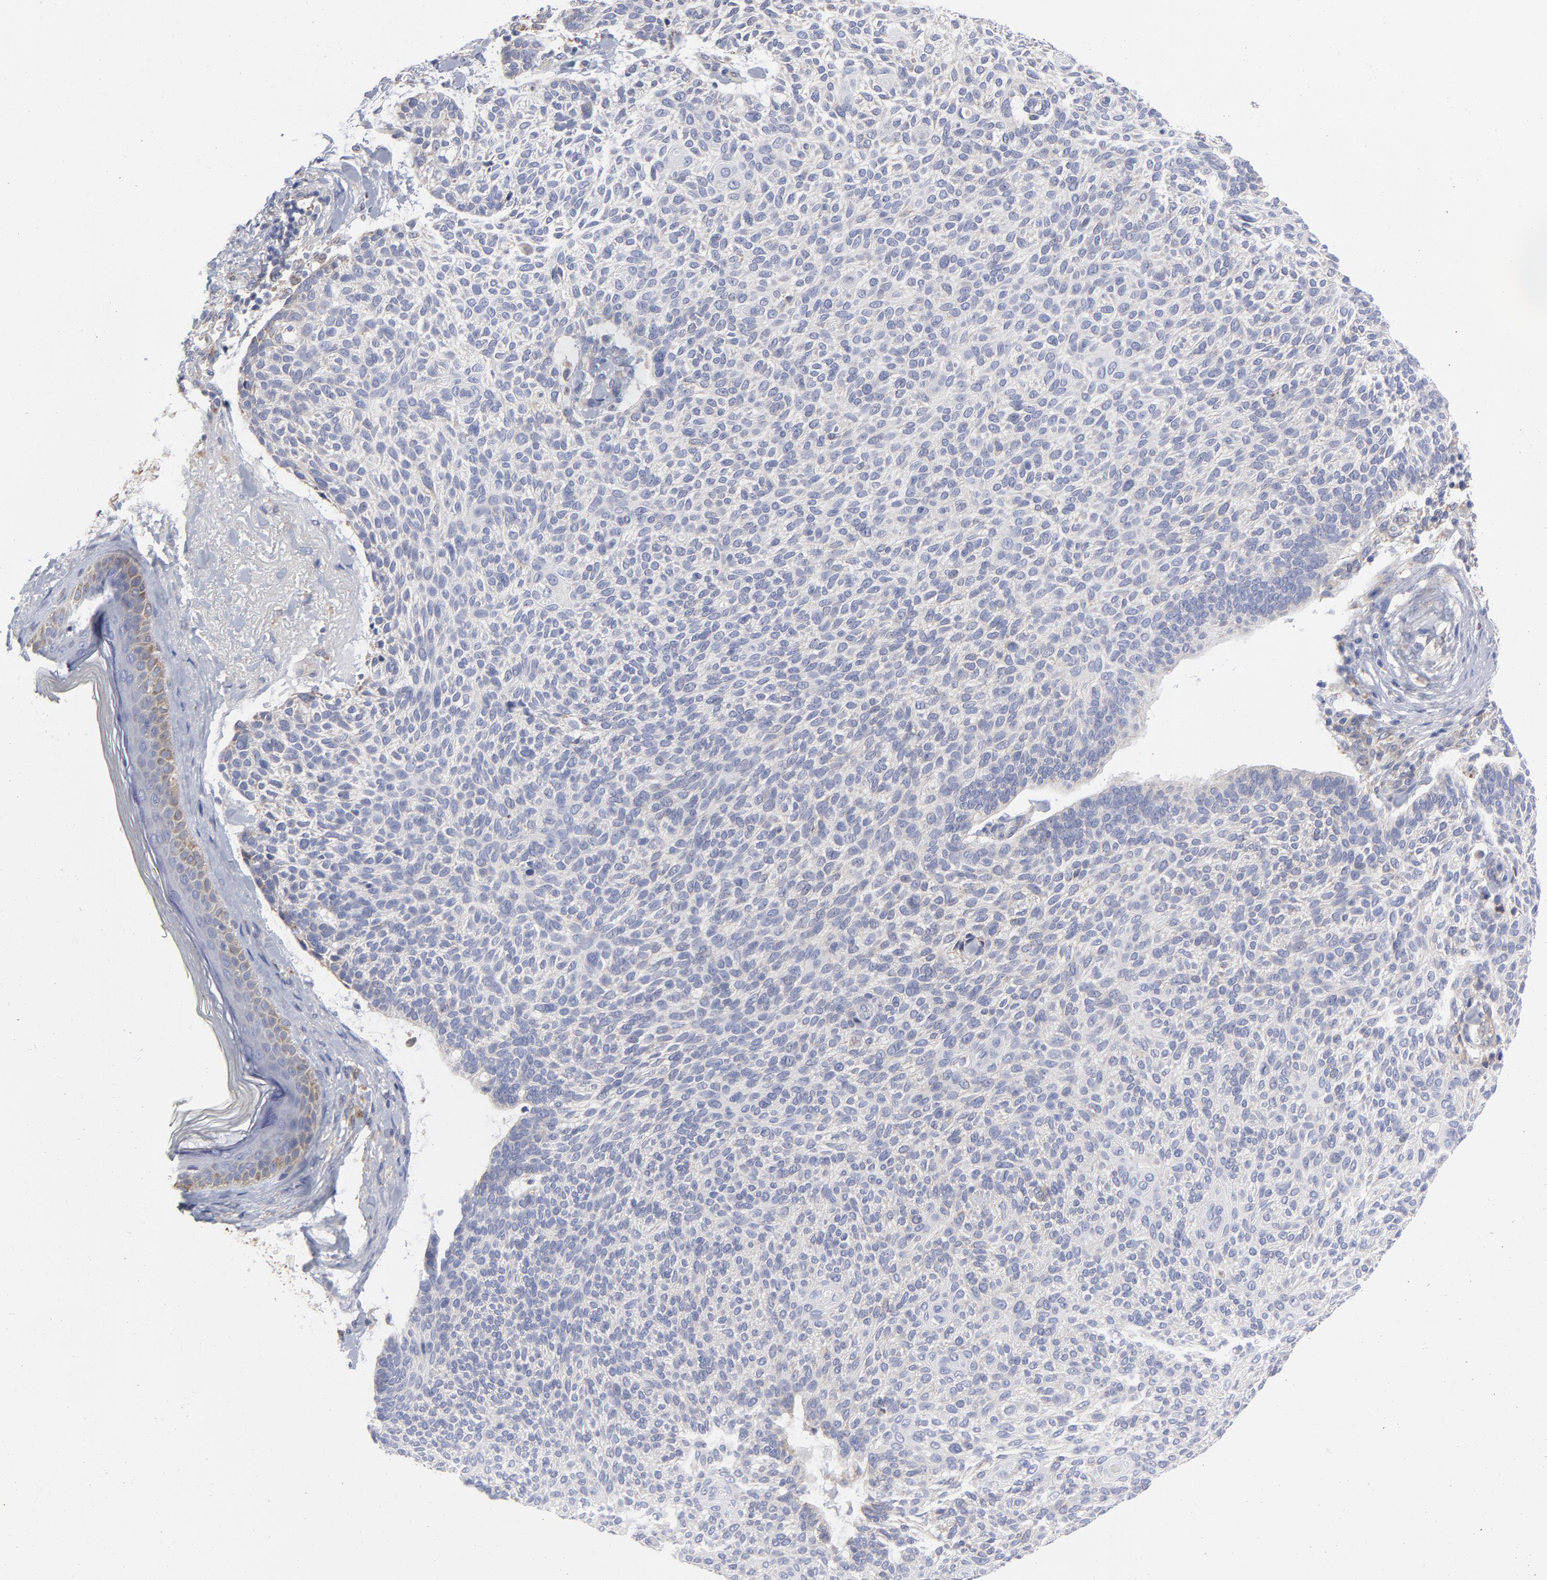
{"staining": {"intensity": "negative", "quantity": "none", "location": "none"}, "tissue": "skin cancer", "cell_type": "Tumor cells", "image_type": "cancer", "snomed": [{"axis": "morphology", "description": "Normal tissue, NOS"}, {"axis": "morphology", "description": "Basal cell carcinoma"}, {"axis": "topography", "description": "Skin"}], "caption": "Basal cell carcinoma (skin) stained for a protein using immunohistochemistry (IHC) reveals no staining tumor cells.", "gene": "RAPGEF3", "patient": {"sex": "female", "age": 70}}